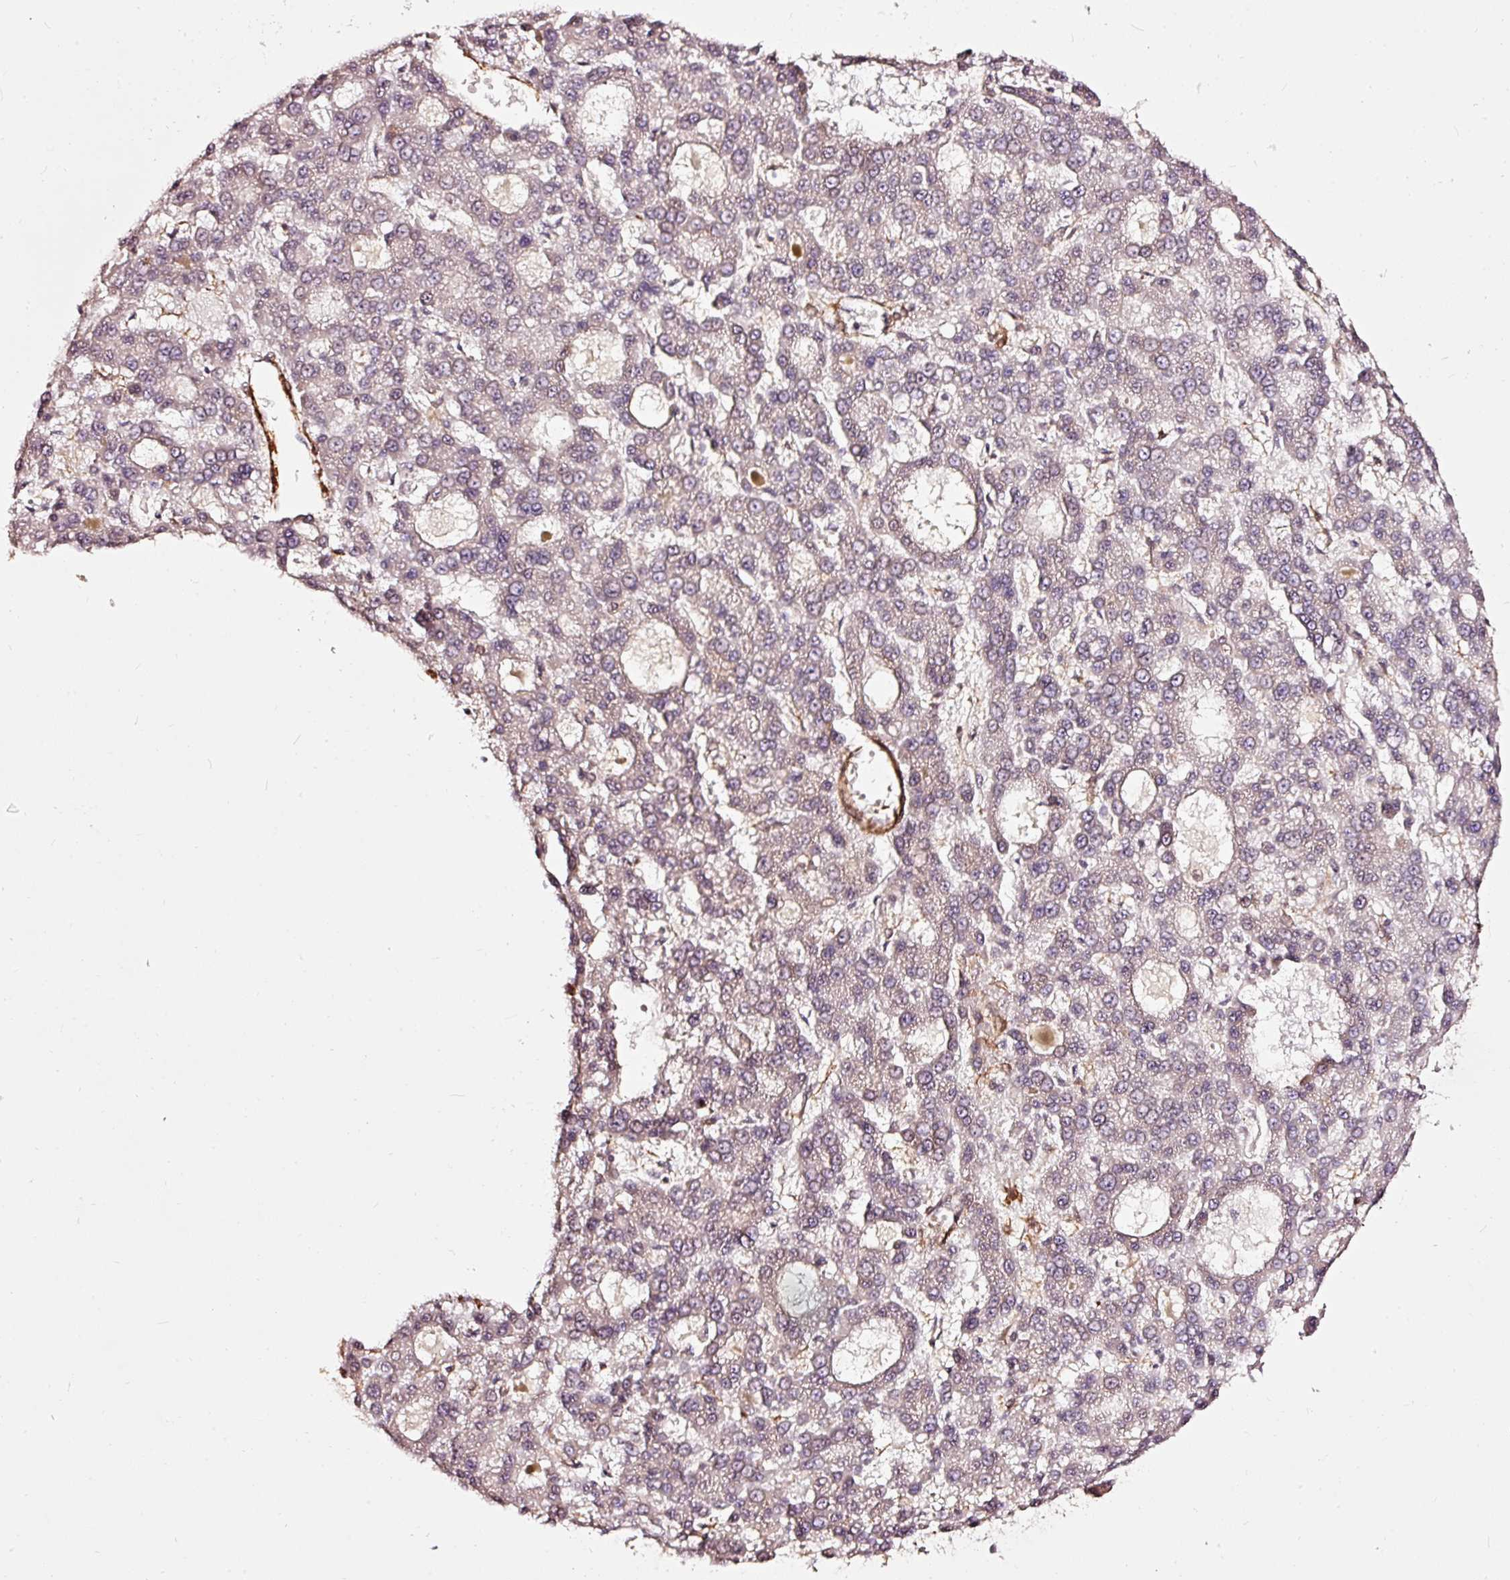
{"staining": {"intensity": "negative", "quantity": "none", "location": "none"}, "tissue": "liver cancer", "cell_type": "Tumor cells", "image_type": "cancer", "snomed": [{"axis": "morphology", "description": "Carcinoma, Hepatocellular, NOS"}, {"axis": "topography", "description": "Liver"}], "caption": "Tumor cells show no significant protein expression in liver cancer (hepatocellular carcinoma).", "gene": "TPM1", "patient": {"sex": "male", "age": 70}}